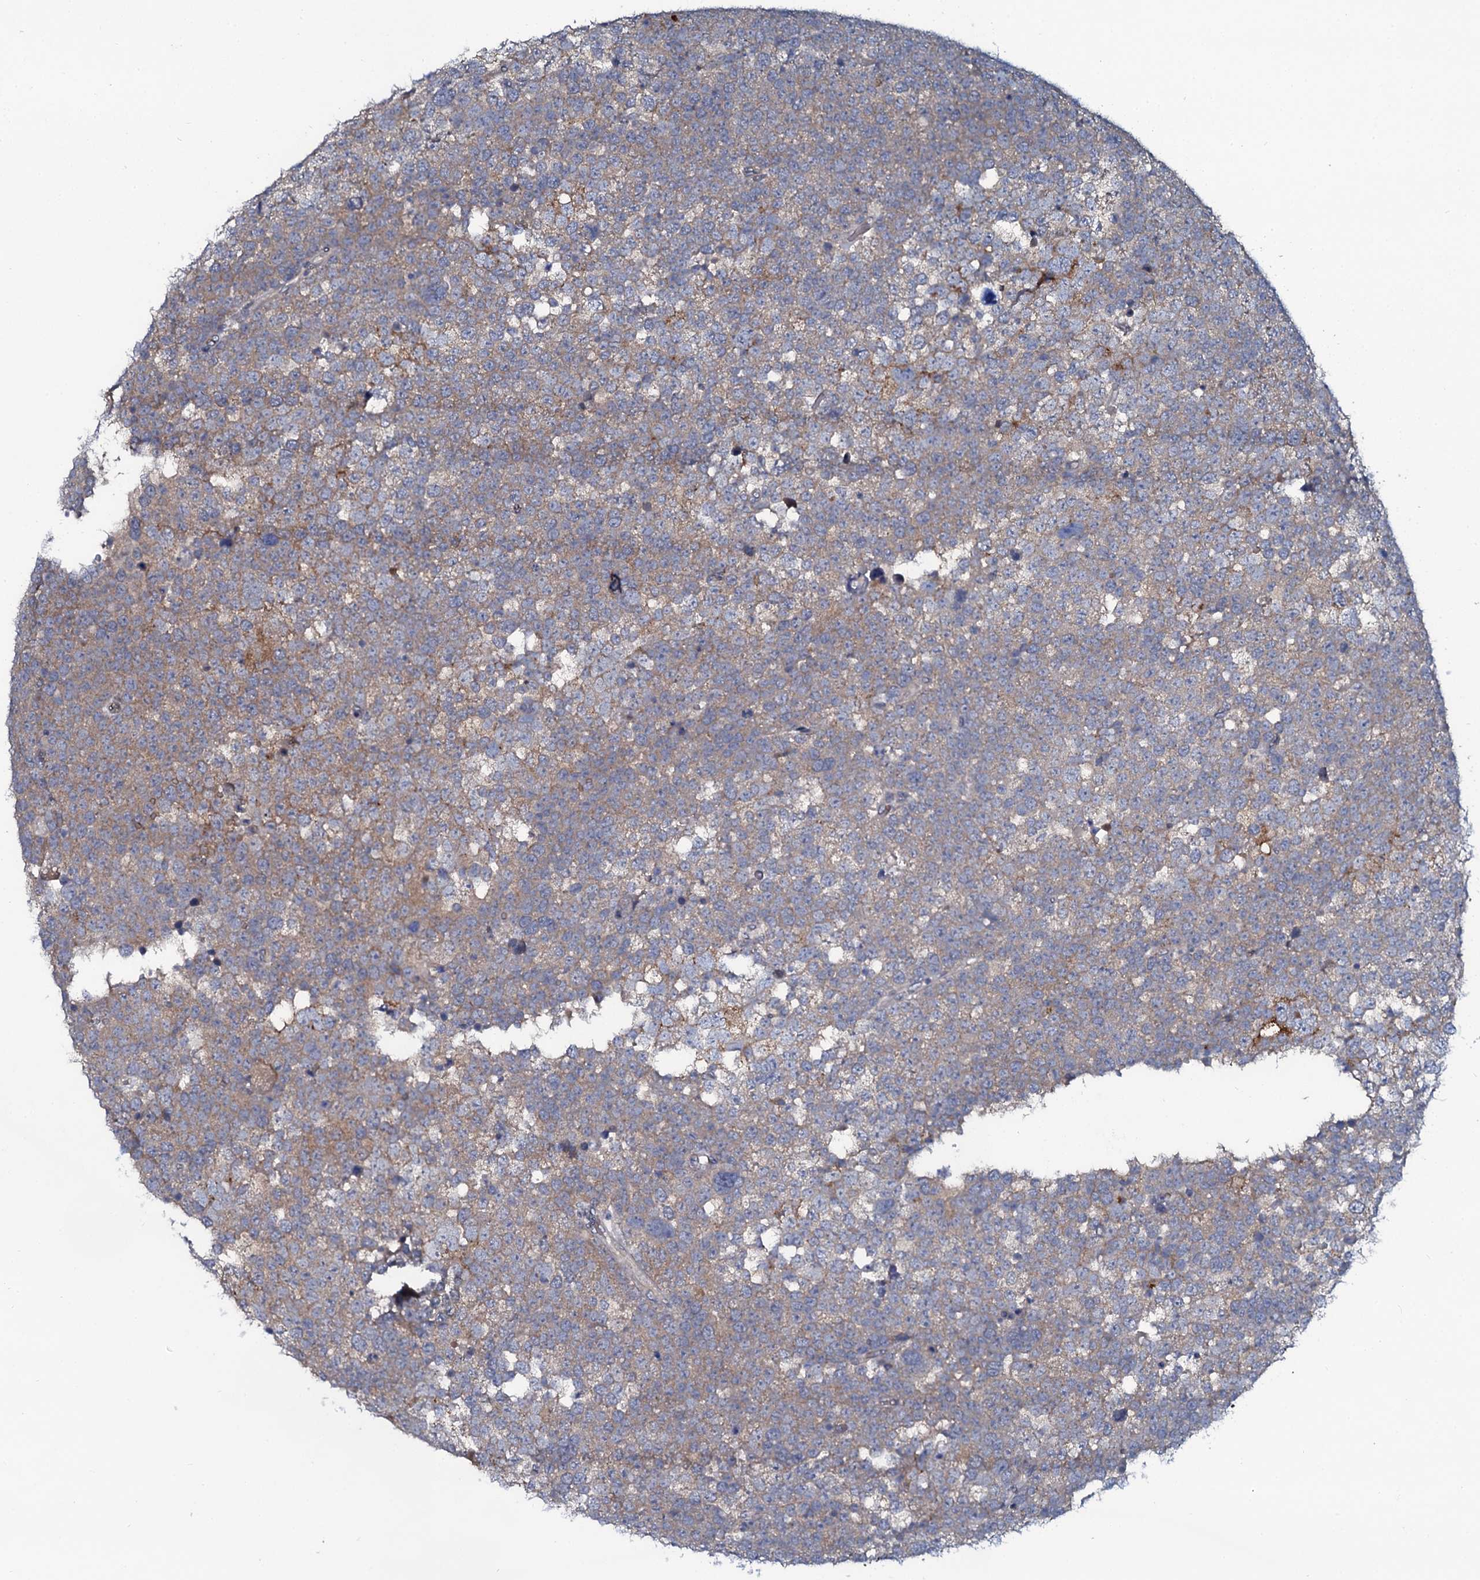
{"staining": {"intensity": "weak", "quantity": ">75%", "location": "cytoplasmic/membranous"}, "tissue": "testis cancer", "cell_type": "Tumor cells", "image_type": "cancer", "snomed": [{"axis": "morphology", "description": "Seminoma, NOS"}, {"axis": "topography", "description": "Testis"}], "caption": "Immunohistochemistry (IHC) staining of testis cancer, which demonstrates low levels of weak cytoplasmic/membranous expression in about >75% of tumor cells indicating weak cytoplasmic/membranous protein expression. The staining was performed using DAB (3,3'-diaminobenzidine) (brown) for protein detection and nuclei were counterstained in hematoxylin (blue).", "gene": "C10orf88", "patient": {"sex": "male", "age": 71}}